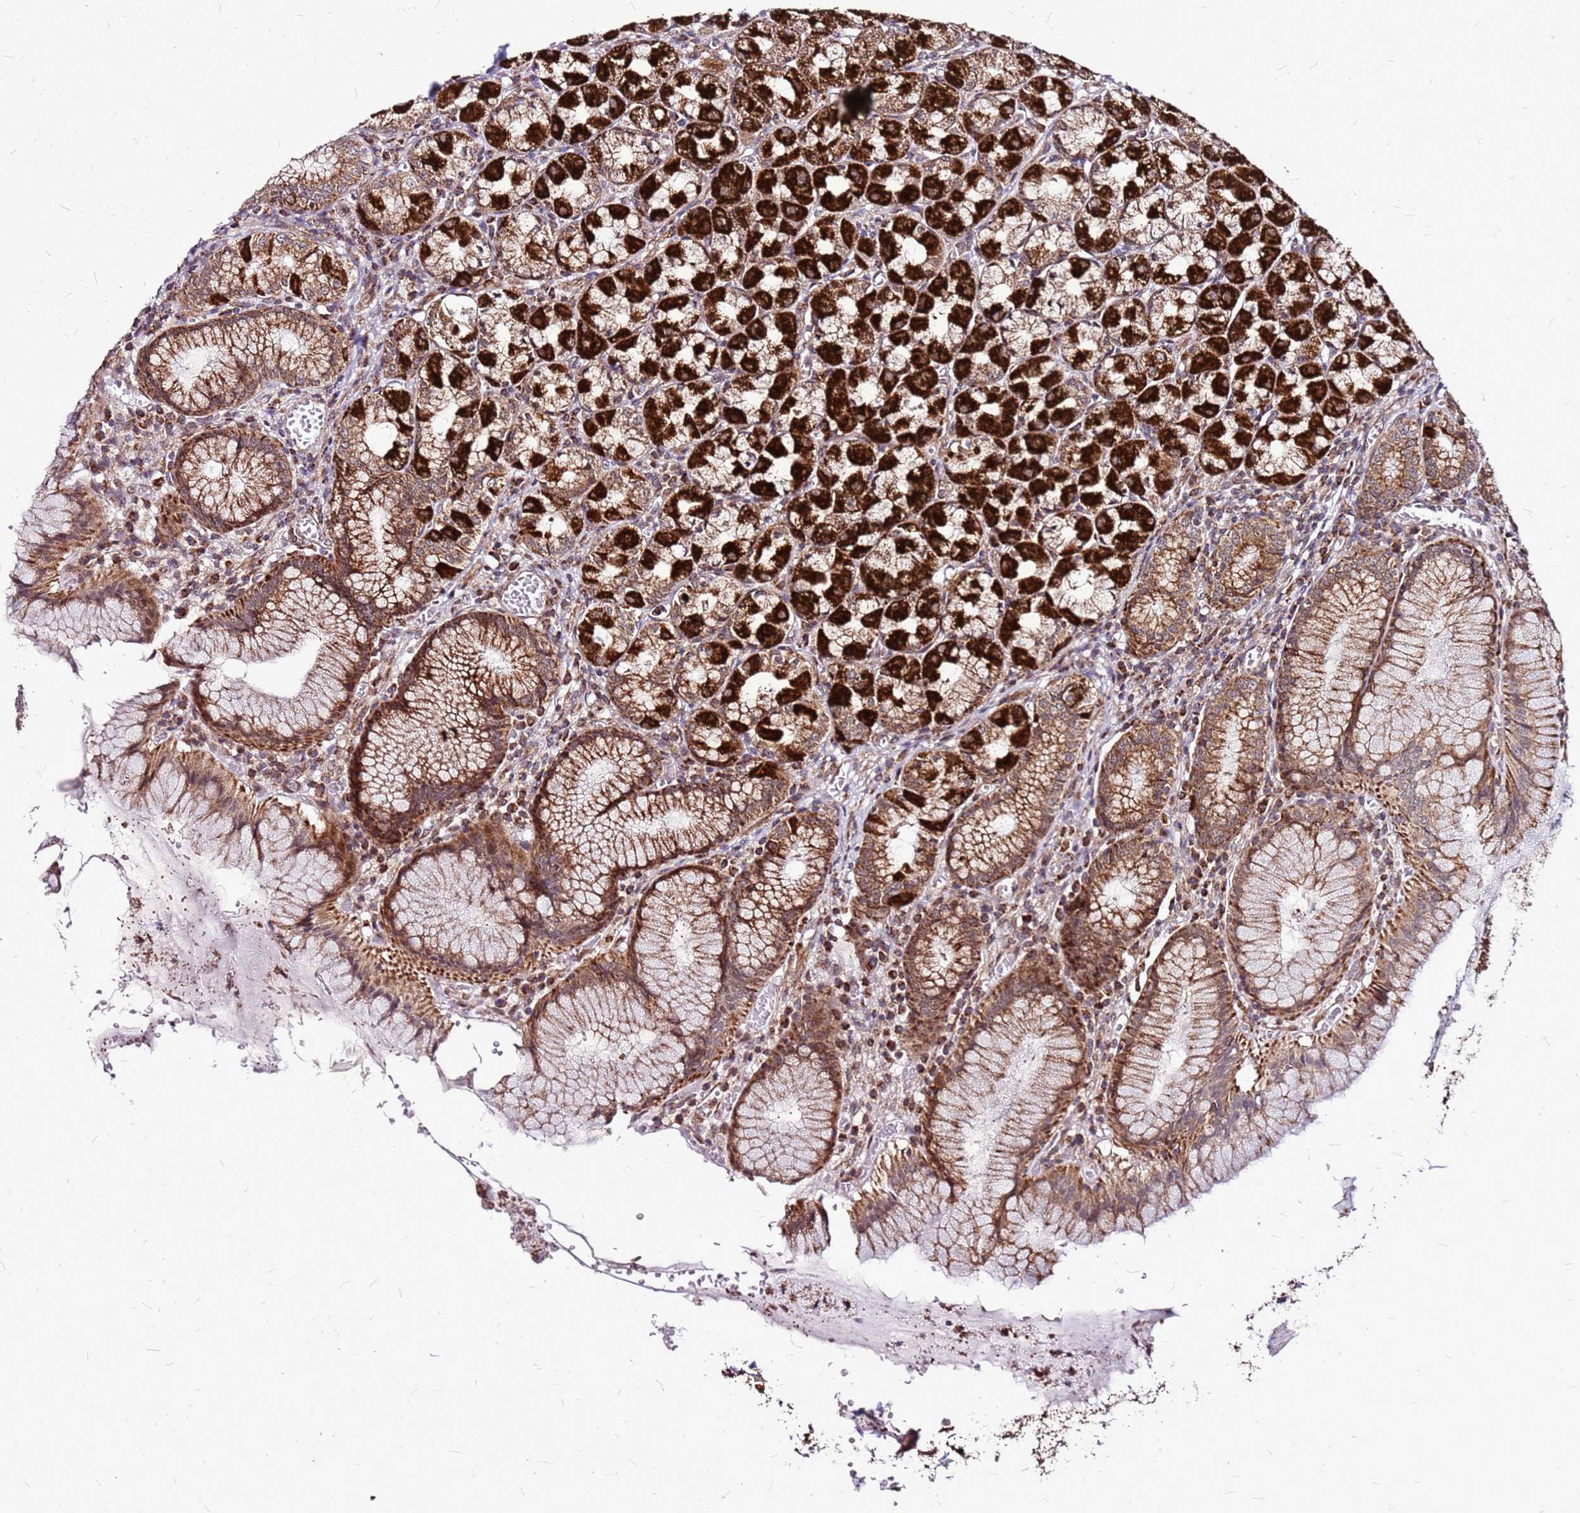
{"staining": {"intensity": "strong", "quantity": ">75%", "location": "cytoplasmic/membranous"}, "tissue": "stomach", "cell_type": "Glandular cells", "image_type": "normal", "snomed": [{"axis": "morphology", "description": "Normal tissue, NOS"}, {"axis": "topography", "description": "Stomach"}], "caption": "DAB immunohistochemical staining of unremarkable stomach demonstrates strong cytoplasmic/membranous protein positivity in approximately >75% of glandular cells. The staining is performed using DAB brown chromogen to label protein expression. The nuclei are counter-stained blue using hematoxylin.", "gene": "OR51T1", "patient": {"sex": "male", "age": 55}}